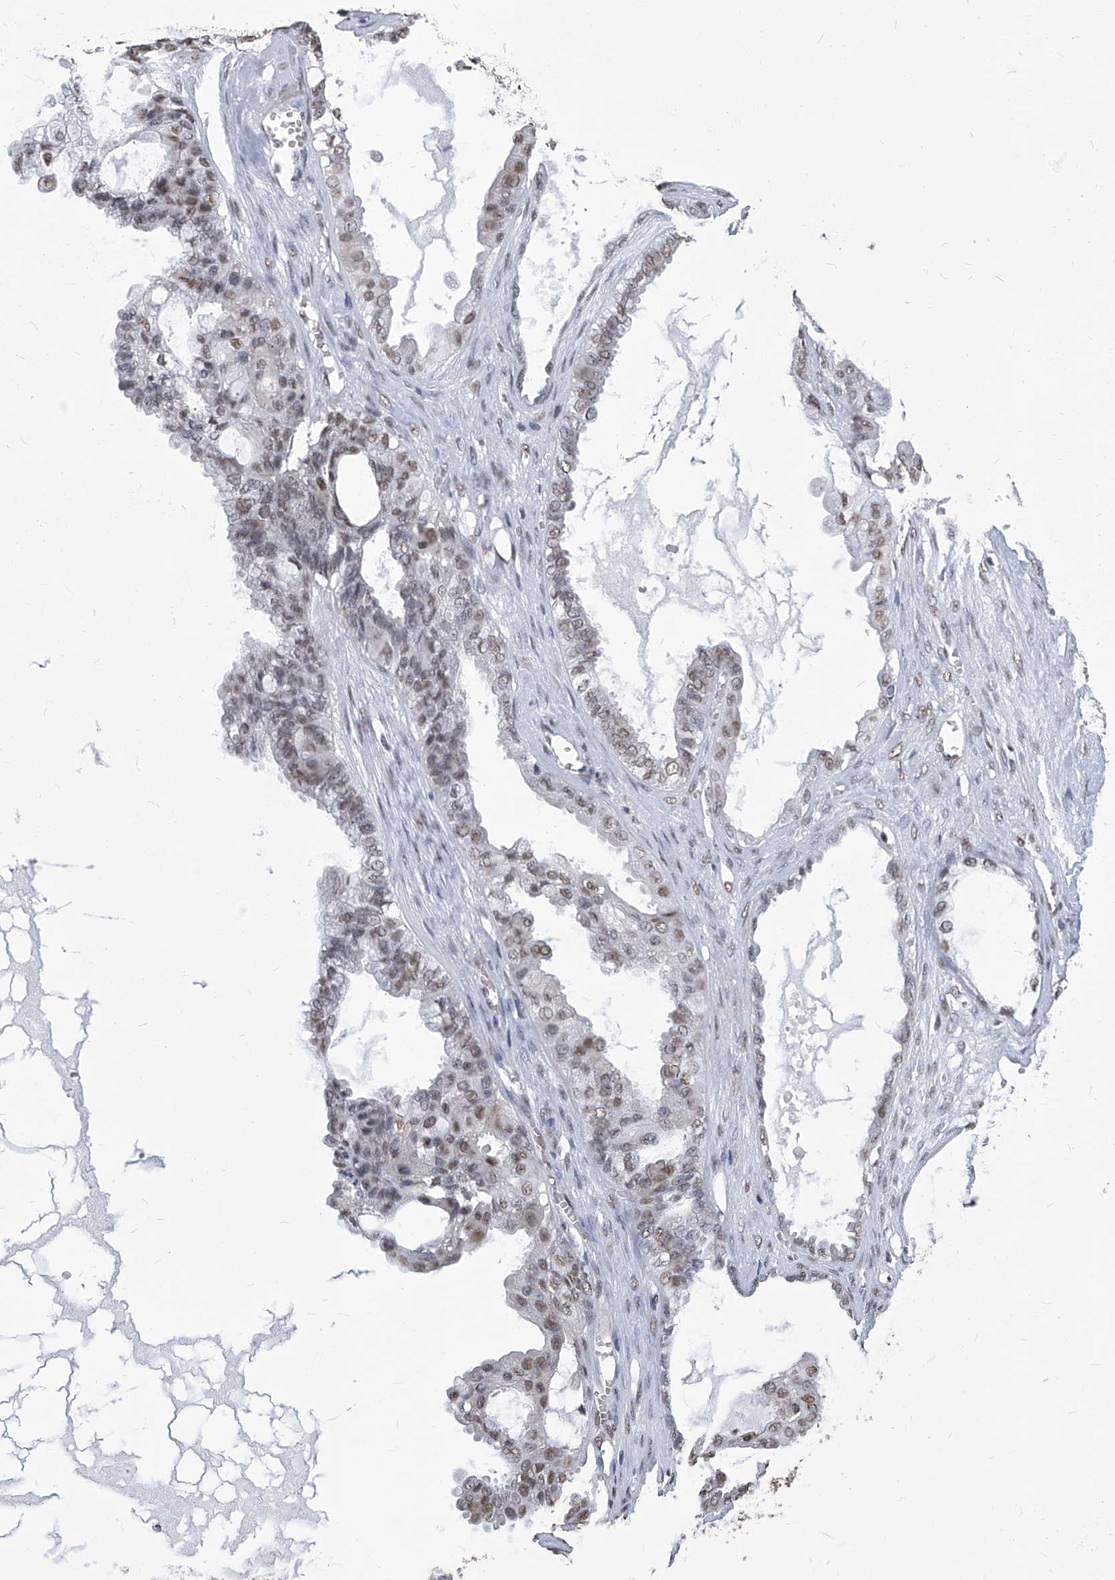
{"staining": {"intensity": "weak", "quantity": "25%-75%", "location": "nuclear"}, "tissue": "ovarian cancer", "cell_type": "Tumor cells", "image_type": "cancer", "snomed": [{"axis": "morphology", "description": "Carcinoma, NOS"}, {"axis": "morphology", "description": "Carcinoma, endometroid"}, {"axis": "topography", "description": "Ovary"}], "caption": "Tumor cells exhibit low levels of weak nuclear expression in approximately 25%-75% of cells in human endometroid carcinoma (ovarian).", "gene": "HBP1", "patient": {"sex": "female", "age": 50}}